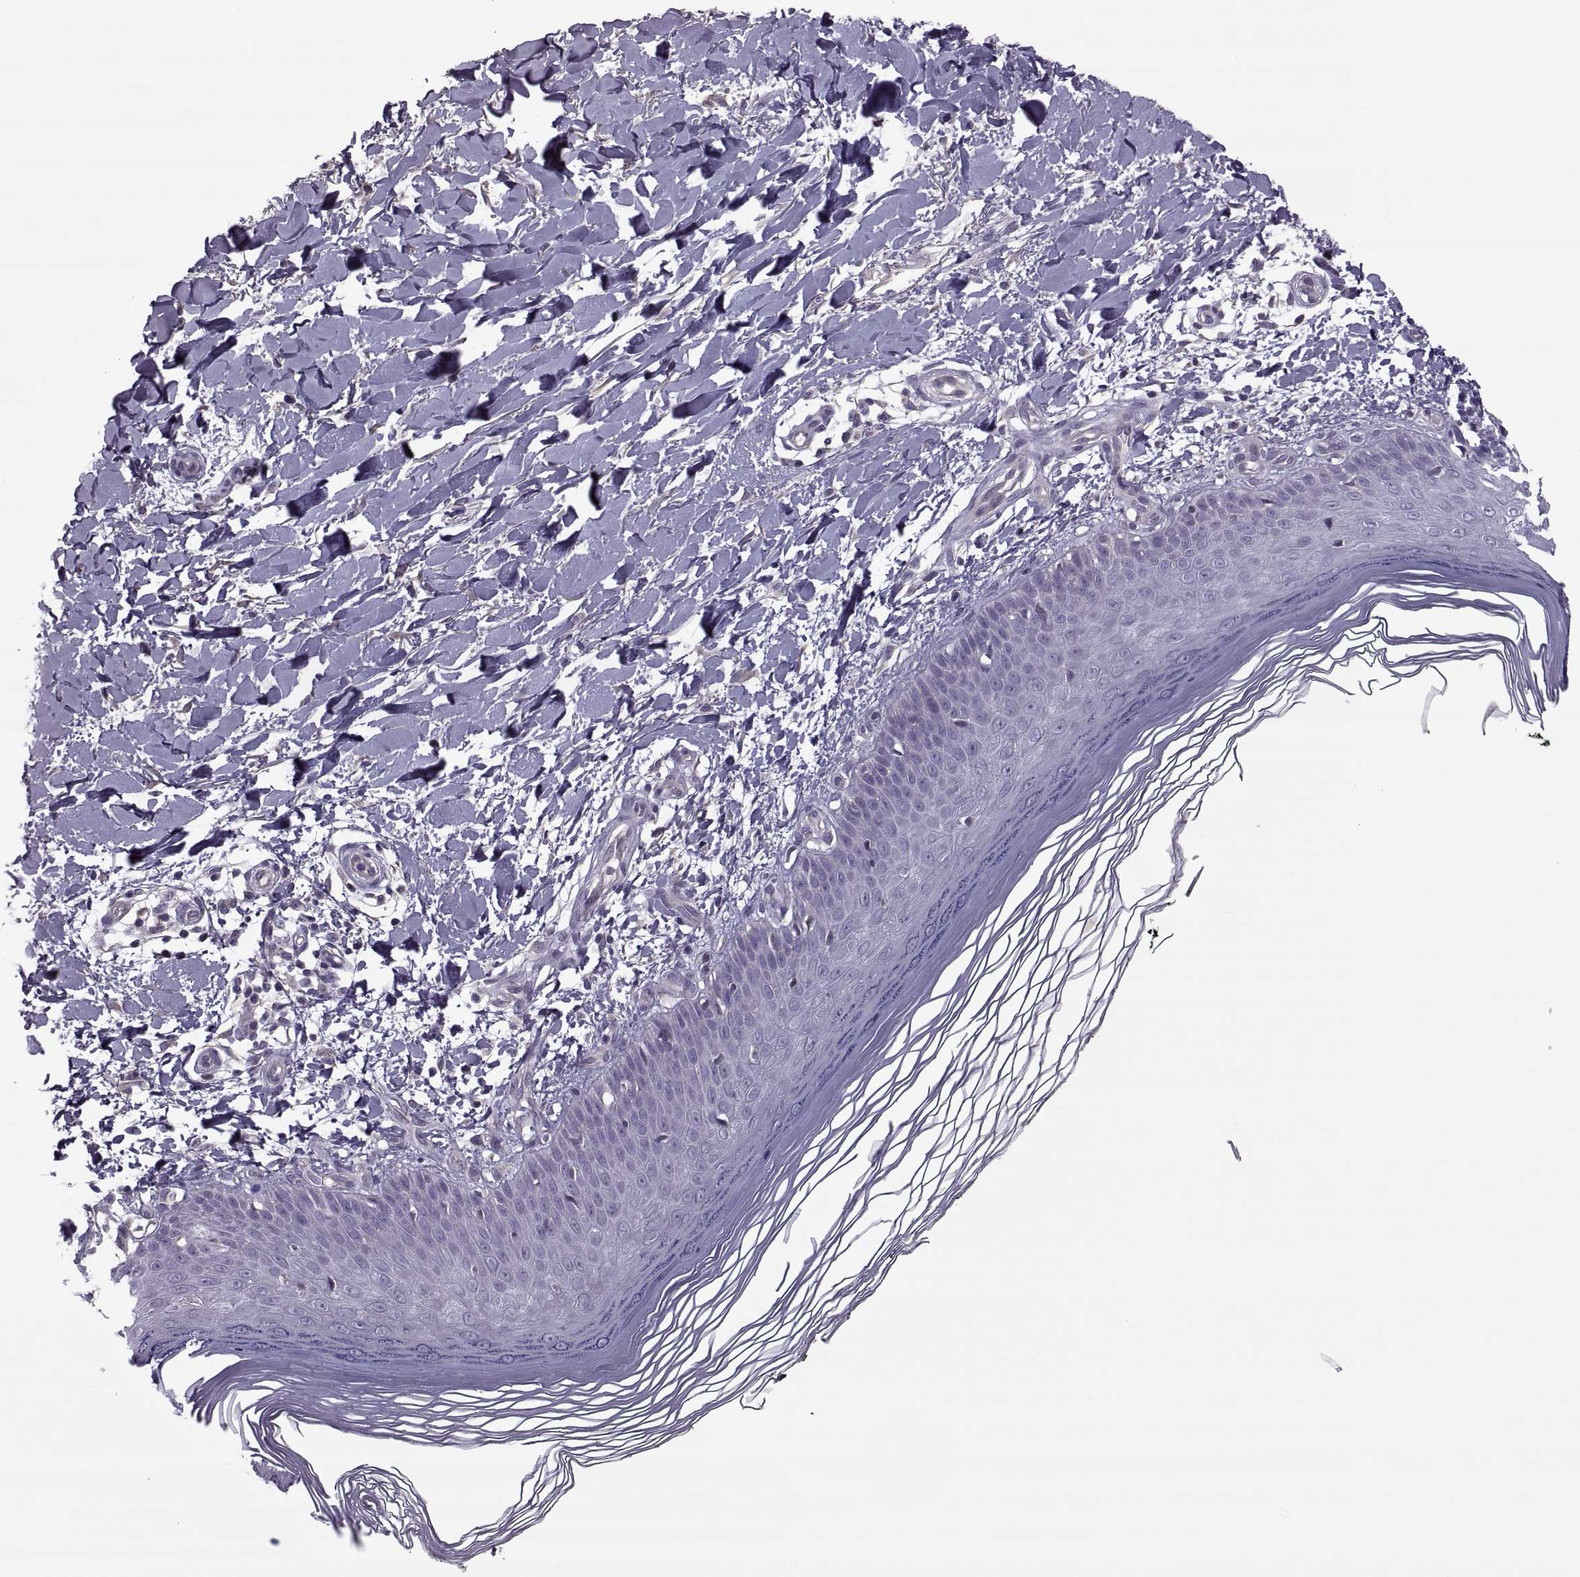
{"staining": {"intensity": "negative", "quantity": "none", "location": "none"}, "tissue": "skin", "cell_type": "Fibroblasts", "image_type": "normal", "snomed": [{"axis": "morphology", "description": "Normal tissue, NOS"}, {"axis": "topography", "description": "Skin"}], "caption": "Immunohistochemistry histopathology image of normal skin stained for a protein (brown), which shows no expression in fibroblasts.", "gene": "ODF3", "patient": {"sex": "female", "age": 62}}